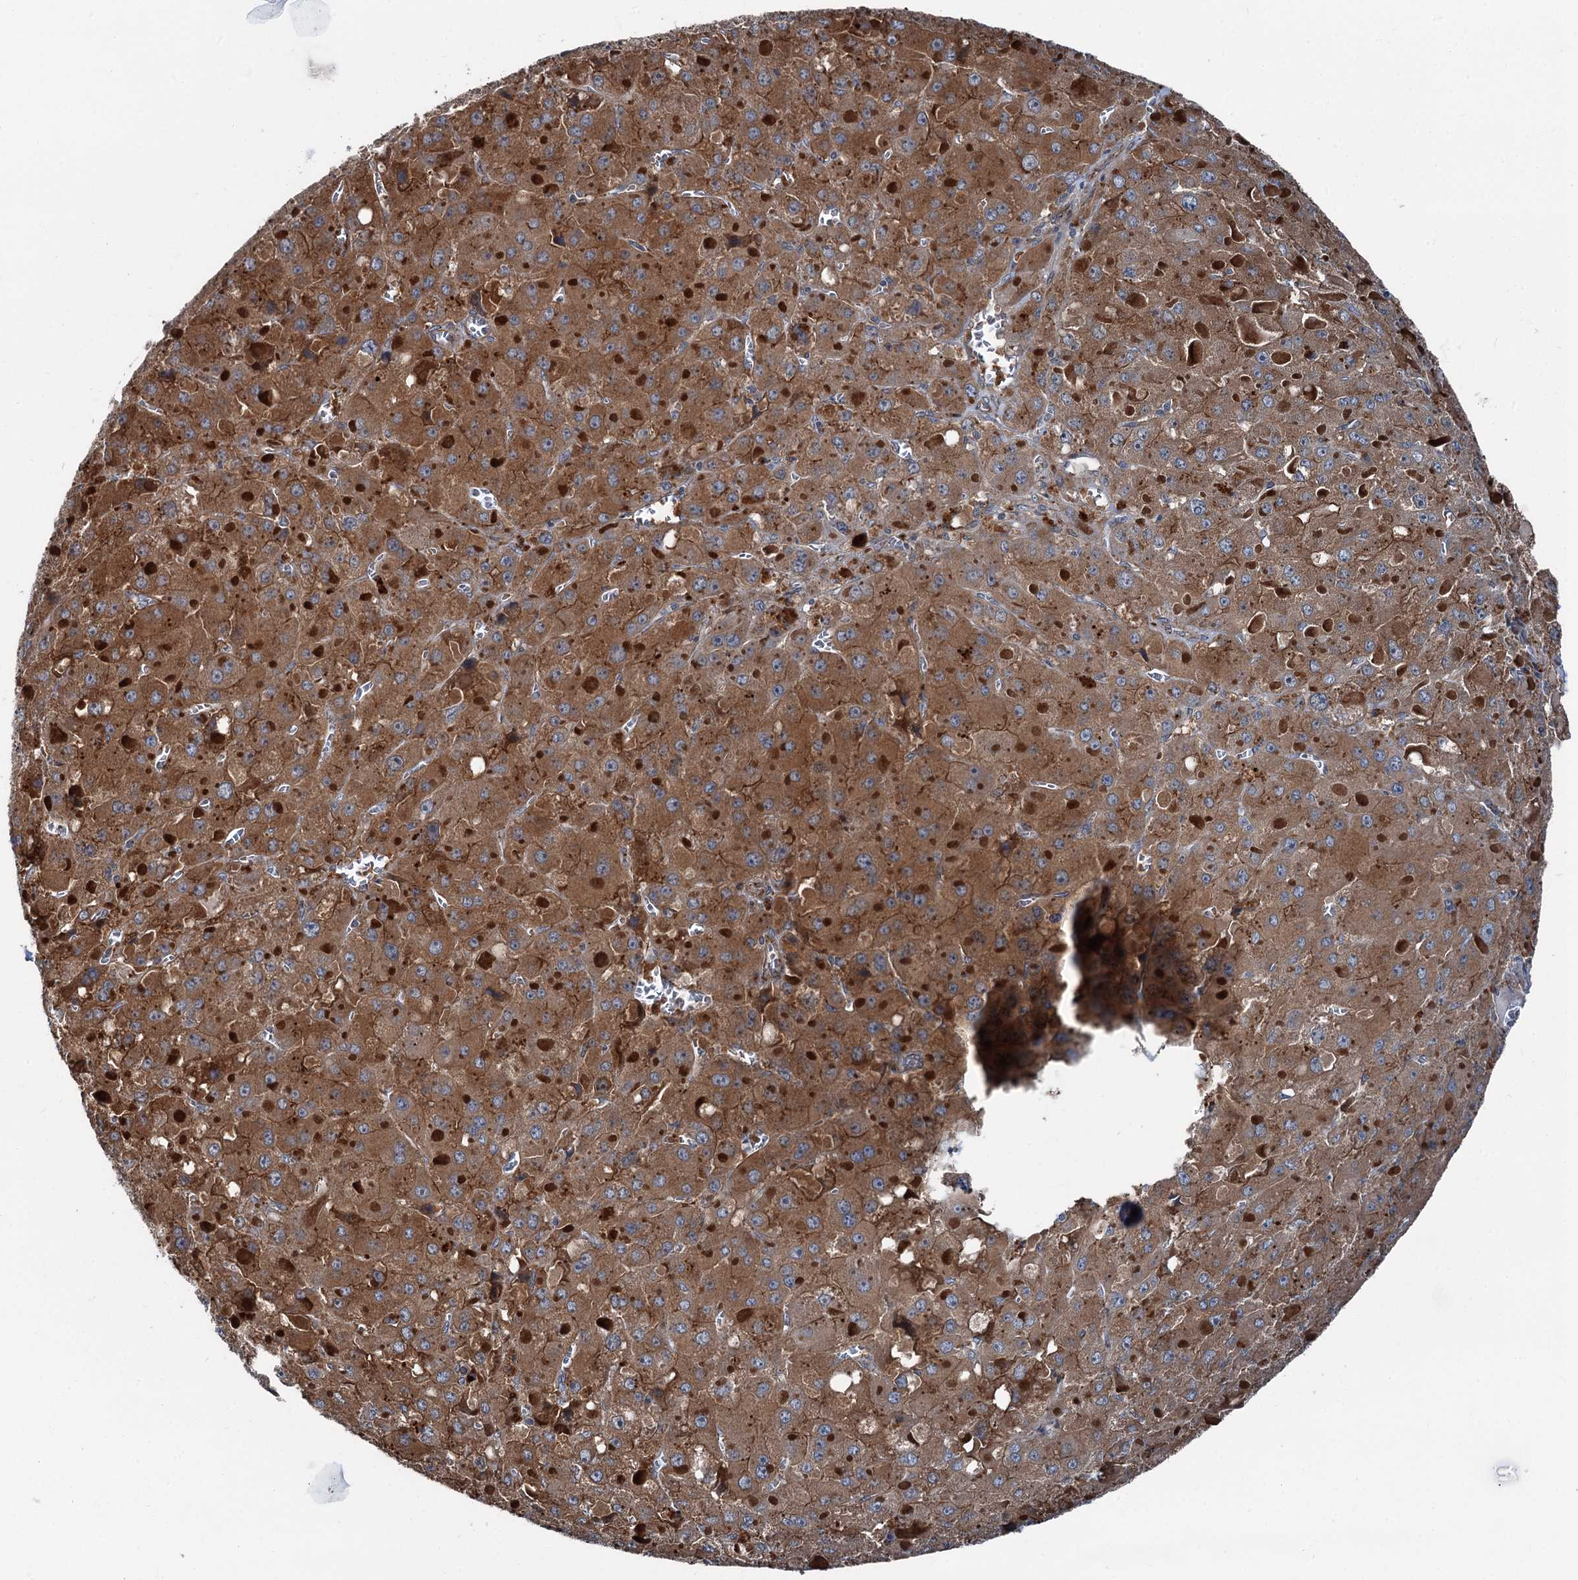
{"staining": {"intensity": "moderate", "quantity": ">75%", "location": "cytoplasmic/membranous"}, "tissue": "liver cancer", "cell_type": "Tumor cells", "image_type": "cancer", "snomed": [{"axis": "morphology", "description": "Carcinoma, Hepatocellular, NOS"}, {"axis": "topography", "description": "Liver"}], "caption": "High-power microscopy captured an immunohistochemistry photomicrograph of liver cancer (hepatocellular carcinoma), revealing moderate cytoplasmic/membranous positivity in approximately >75% of tumor cells.", "gene": "POLR1D", "patient": {"sex": "female", "age": 73}}